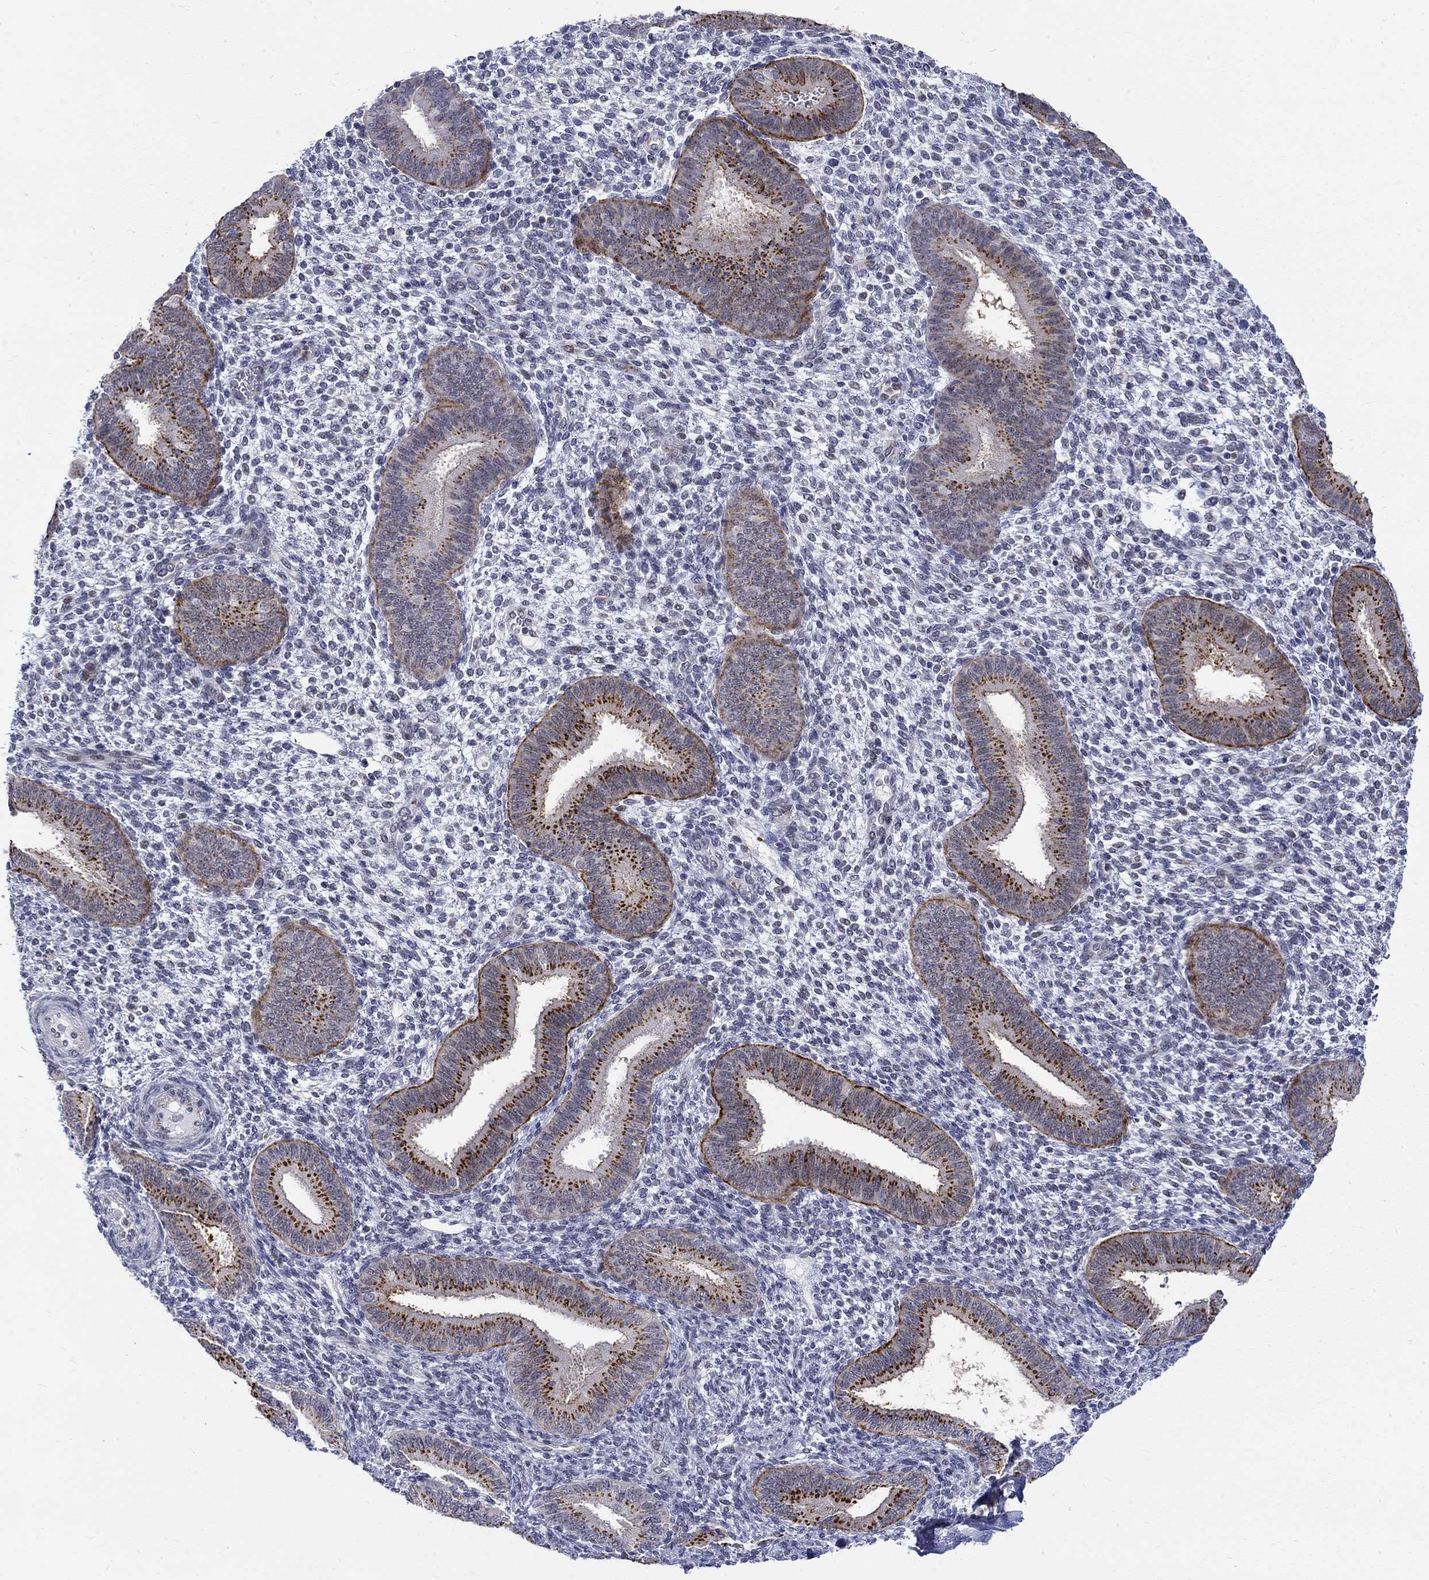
{"staining": {"intensity": "negative", "quantity": "none", "location": "none"}, "tissue": "endometrium", "cell_type": "Cells in endometrial stroma", "image_type": "normal", "snomed": [{"axis": "morphology", "description": "Normal tissue, NOS"}, {"axis": "topography", "description": "Endometrium"}], "caption": "The histopathology image demonstrates no staining of cells in endometrial stroma in unremarkable endometrium.", "gene": "ST6GALNAC1", "patient": {"sex": "female", "age": 39}}